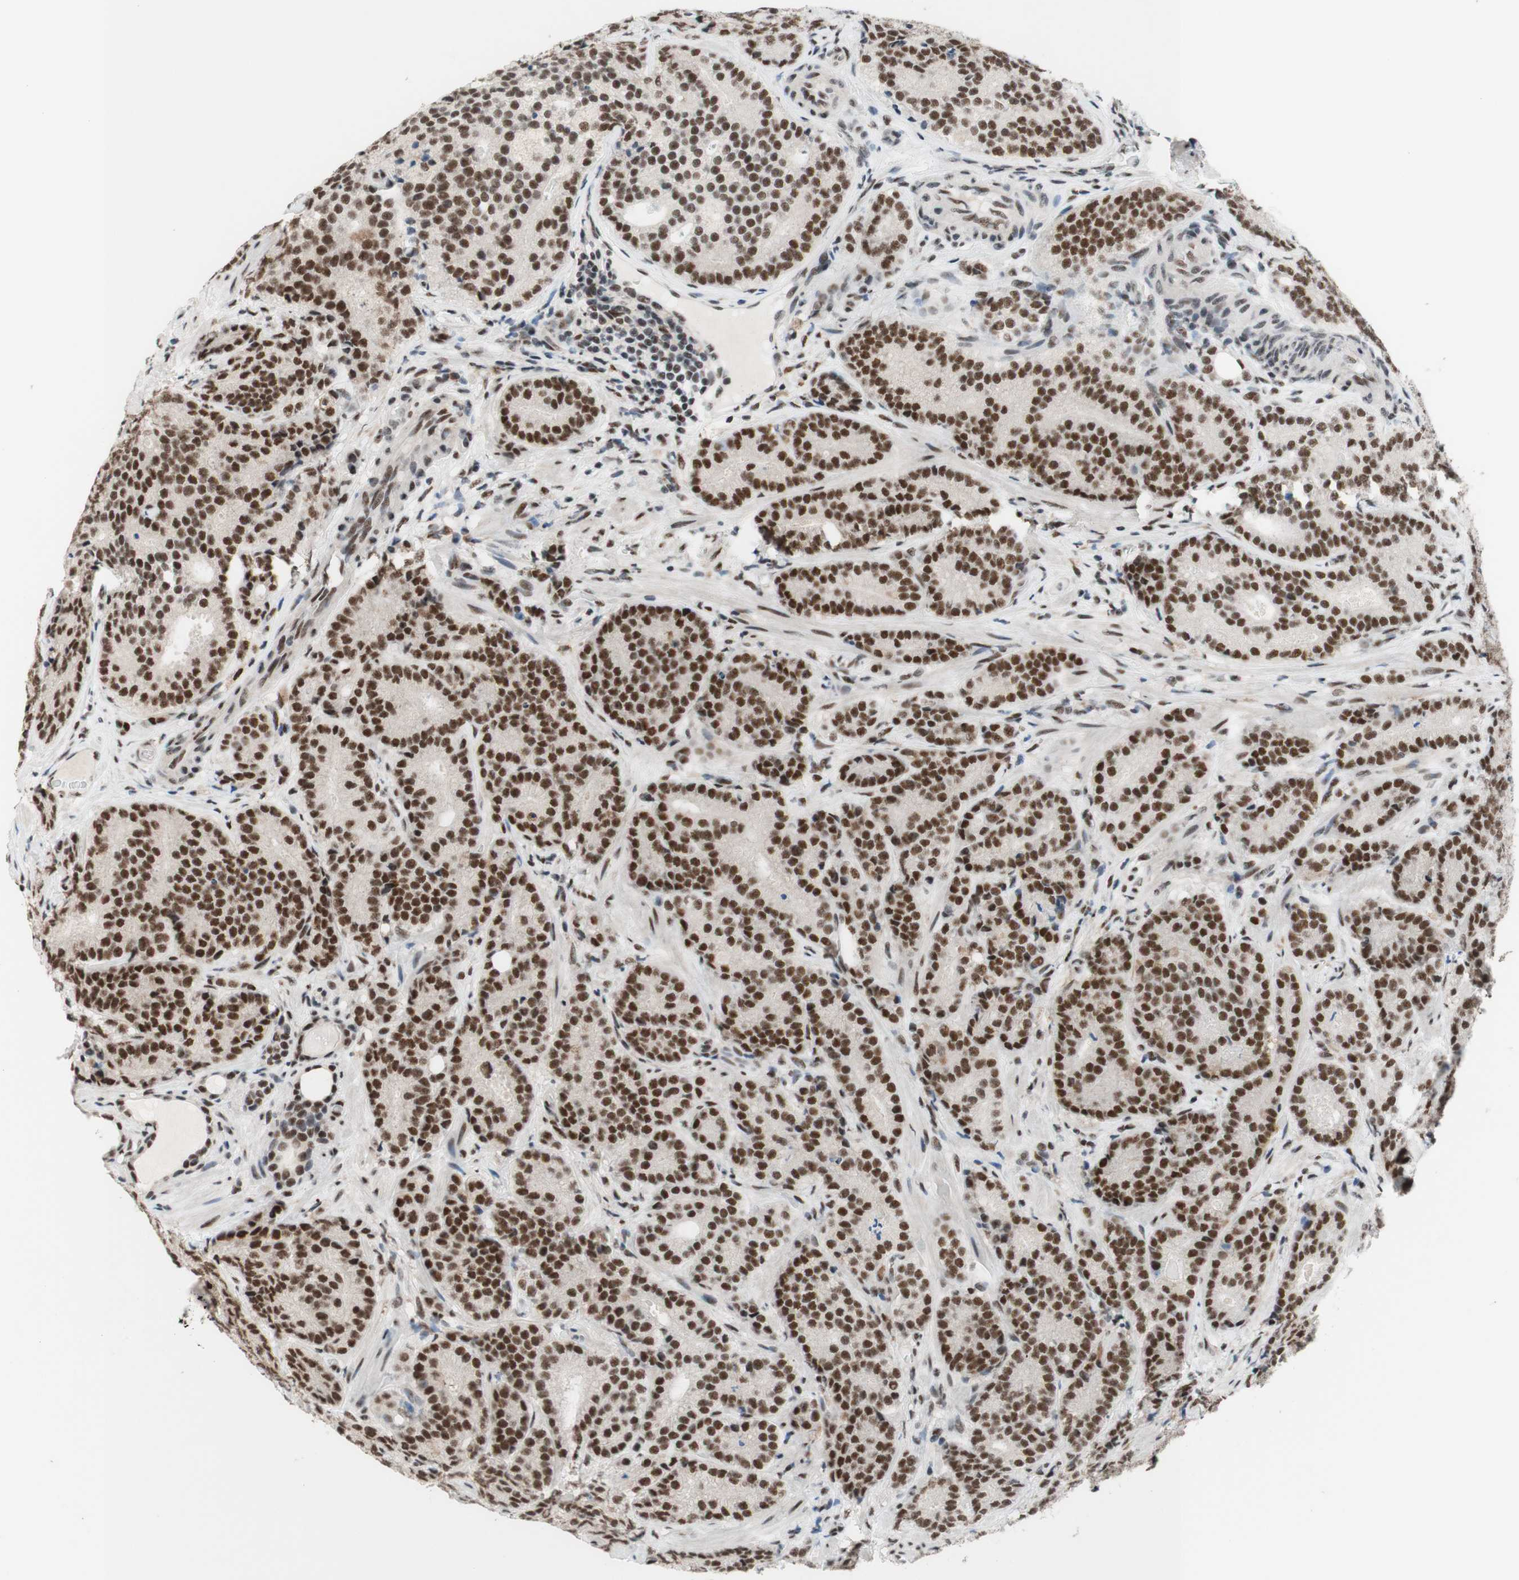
{"staining": {"intensity": "strong", "quantity": ">75%", "location": "nuclear"}, "tissue": "prostate cancer", "cell_type": "Tumor cells", "image_type": "cancer", "snomed": [{"axis": "morphology", "description": "Adenocarcinoma, High grade"}, {"axis": "topography", "description": "Prostate"}], "caption": "Prostate cancer tissue shows strong nuclear staining in approximately >75% of tumor cells", "gene": "PRPF19", "patient": {"sex": "male", "age": 61}}